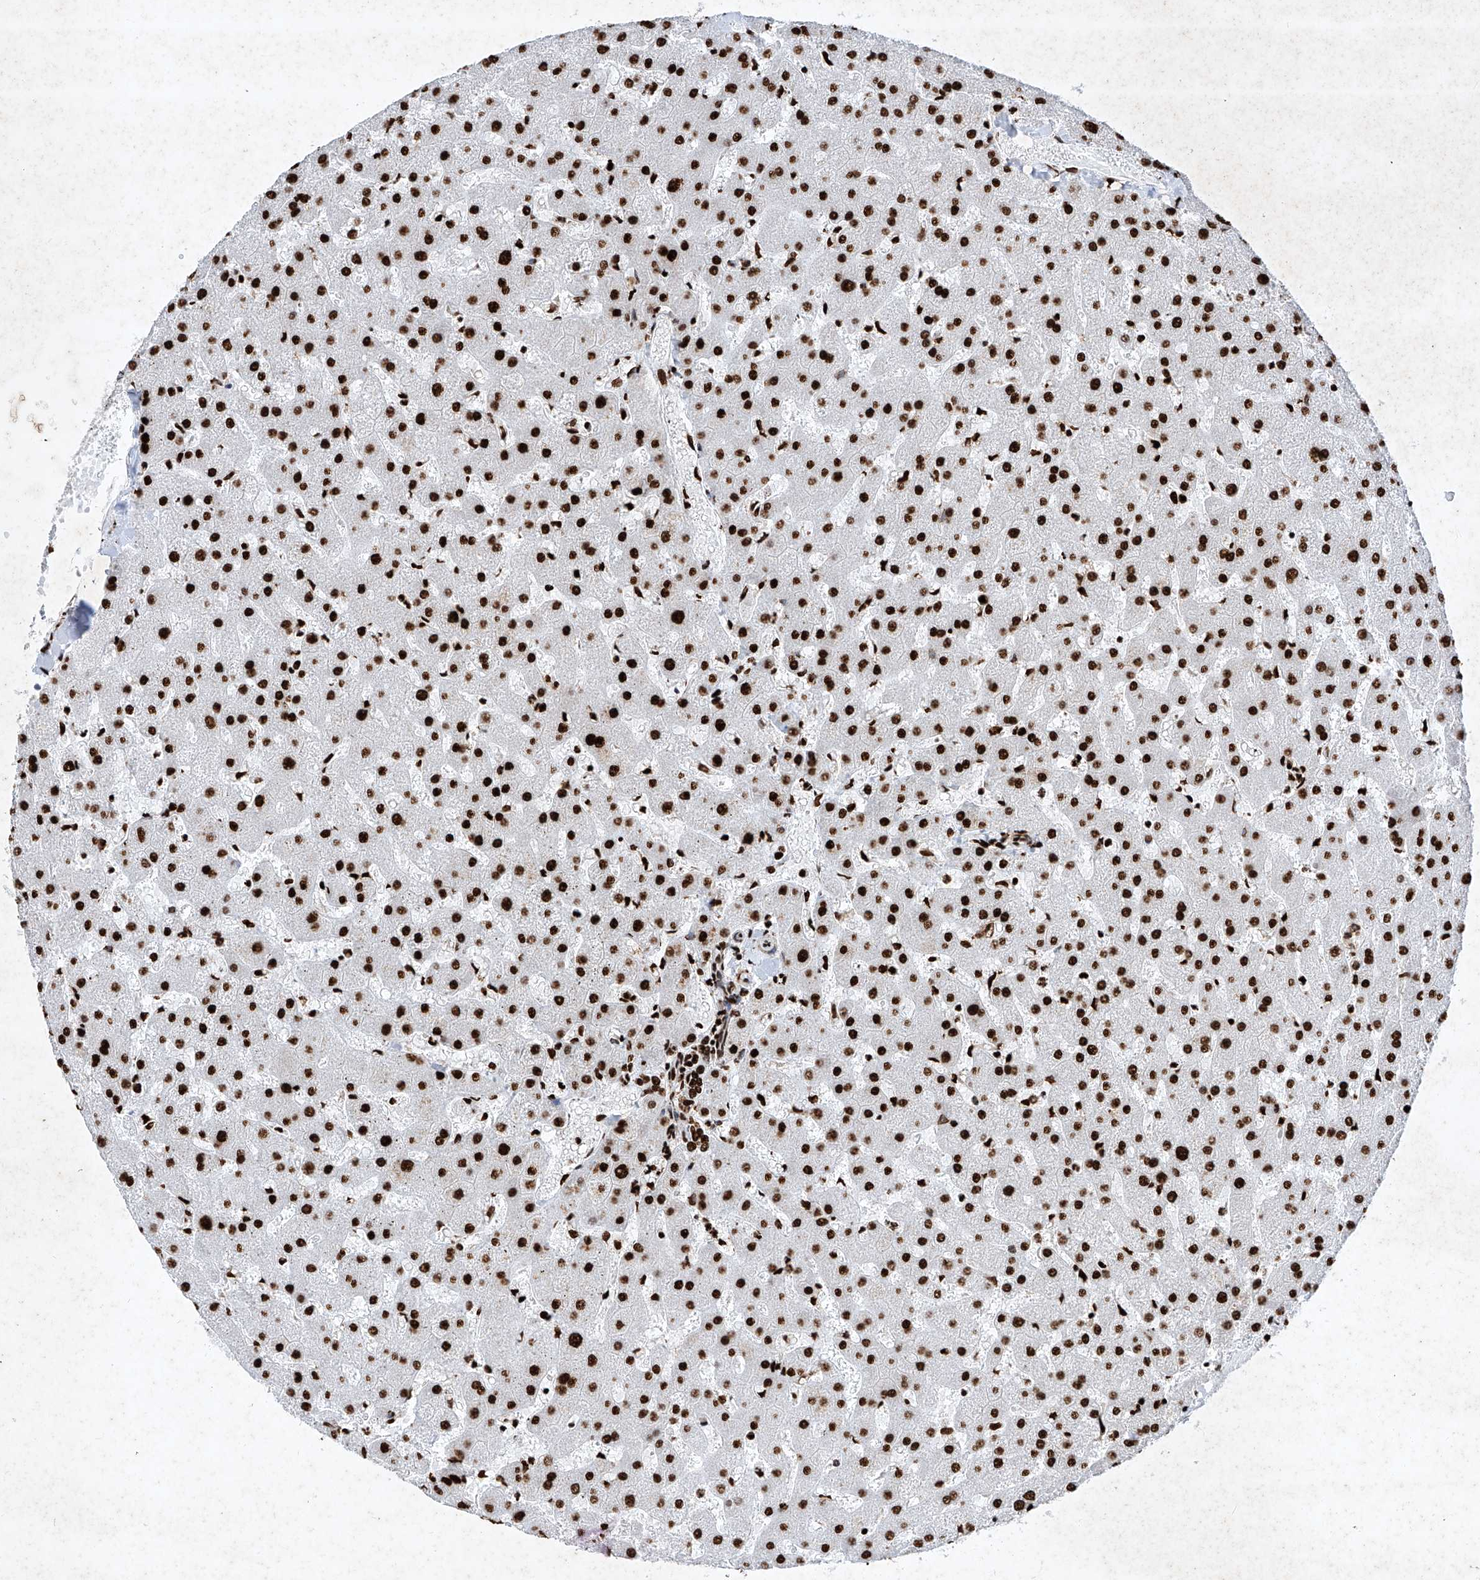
{"staining": {"intensity": "strong", "quantity": ">75%", "location": "nuclear"}, "tissue": "liver", "cell_type": "Cholangiocytes", "image_type": "normal", "snomed": [{"axis": "morphology", "description": "Normal tissue, NOS"}, {"axis": "topography", "description": "Liver"}], "caption": "This micrograph reveals immunohistochemistry staining of benign liver, with high strong nuclear expression in approximately >75% of cholangiocytes.", "gene": "SRSF6", "patient": {"sex": "female", "age": 63}}